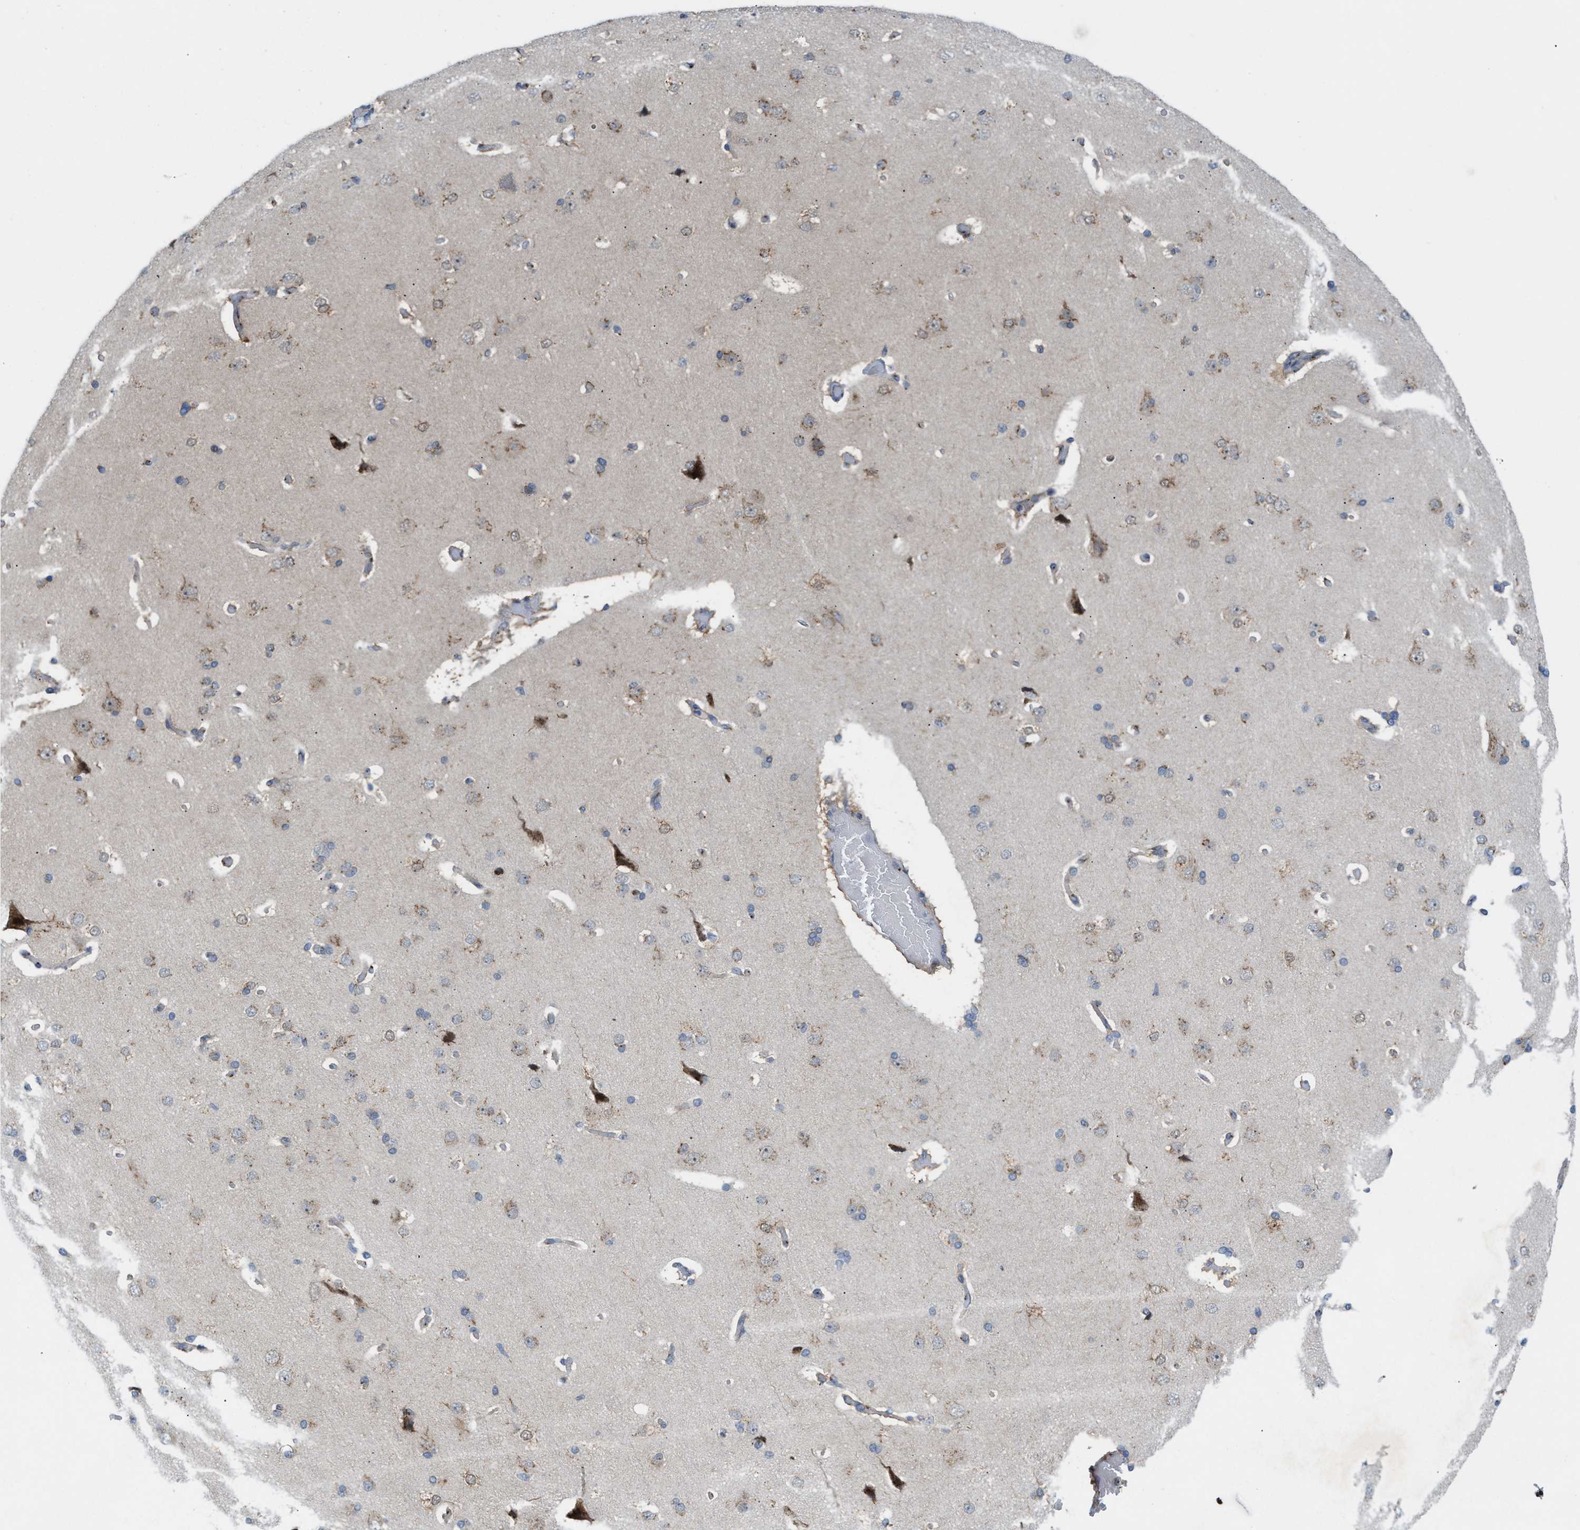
{"staining": {"intensity": "moderate", "quantity": ">75%", "location": "cytoplasmic/membranous"}, "tissue": "cerebral cortex", "cell_type": "Endothelial cells", "image_type": "normal", "snomed": [{"axis": "morphology", "description": "Normal tissue, NOS"}, {"axis": "topography", "description": "Cerebral cortex"}], "caption": "Immunohistochemical staining of unremarkable cerebral cortex displays >75% levels of moderate cytoplasmic/membranous protein positivity in approximately >75% of endothelial cells. (brown staining indicates protein expression, while blue staining denotes nuclei).", "gene": "SLC38A10", "patient": {"sex": "male", "age": 62}}